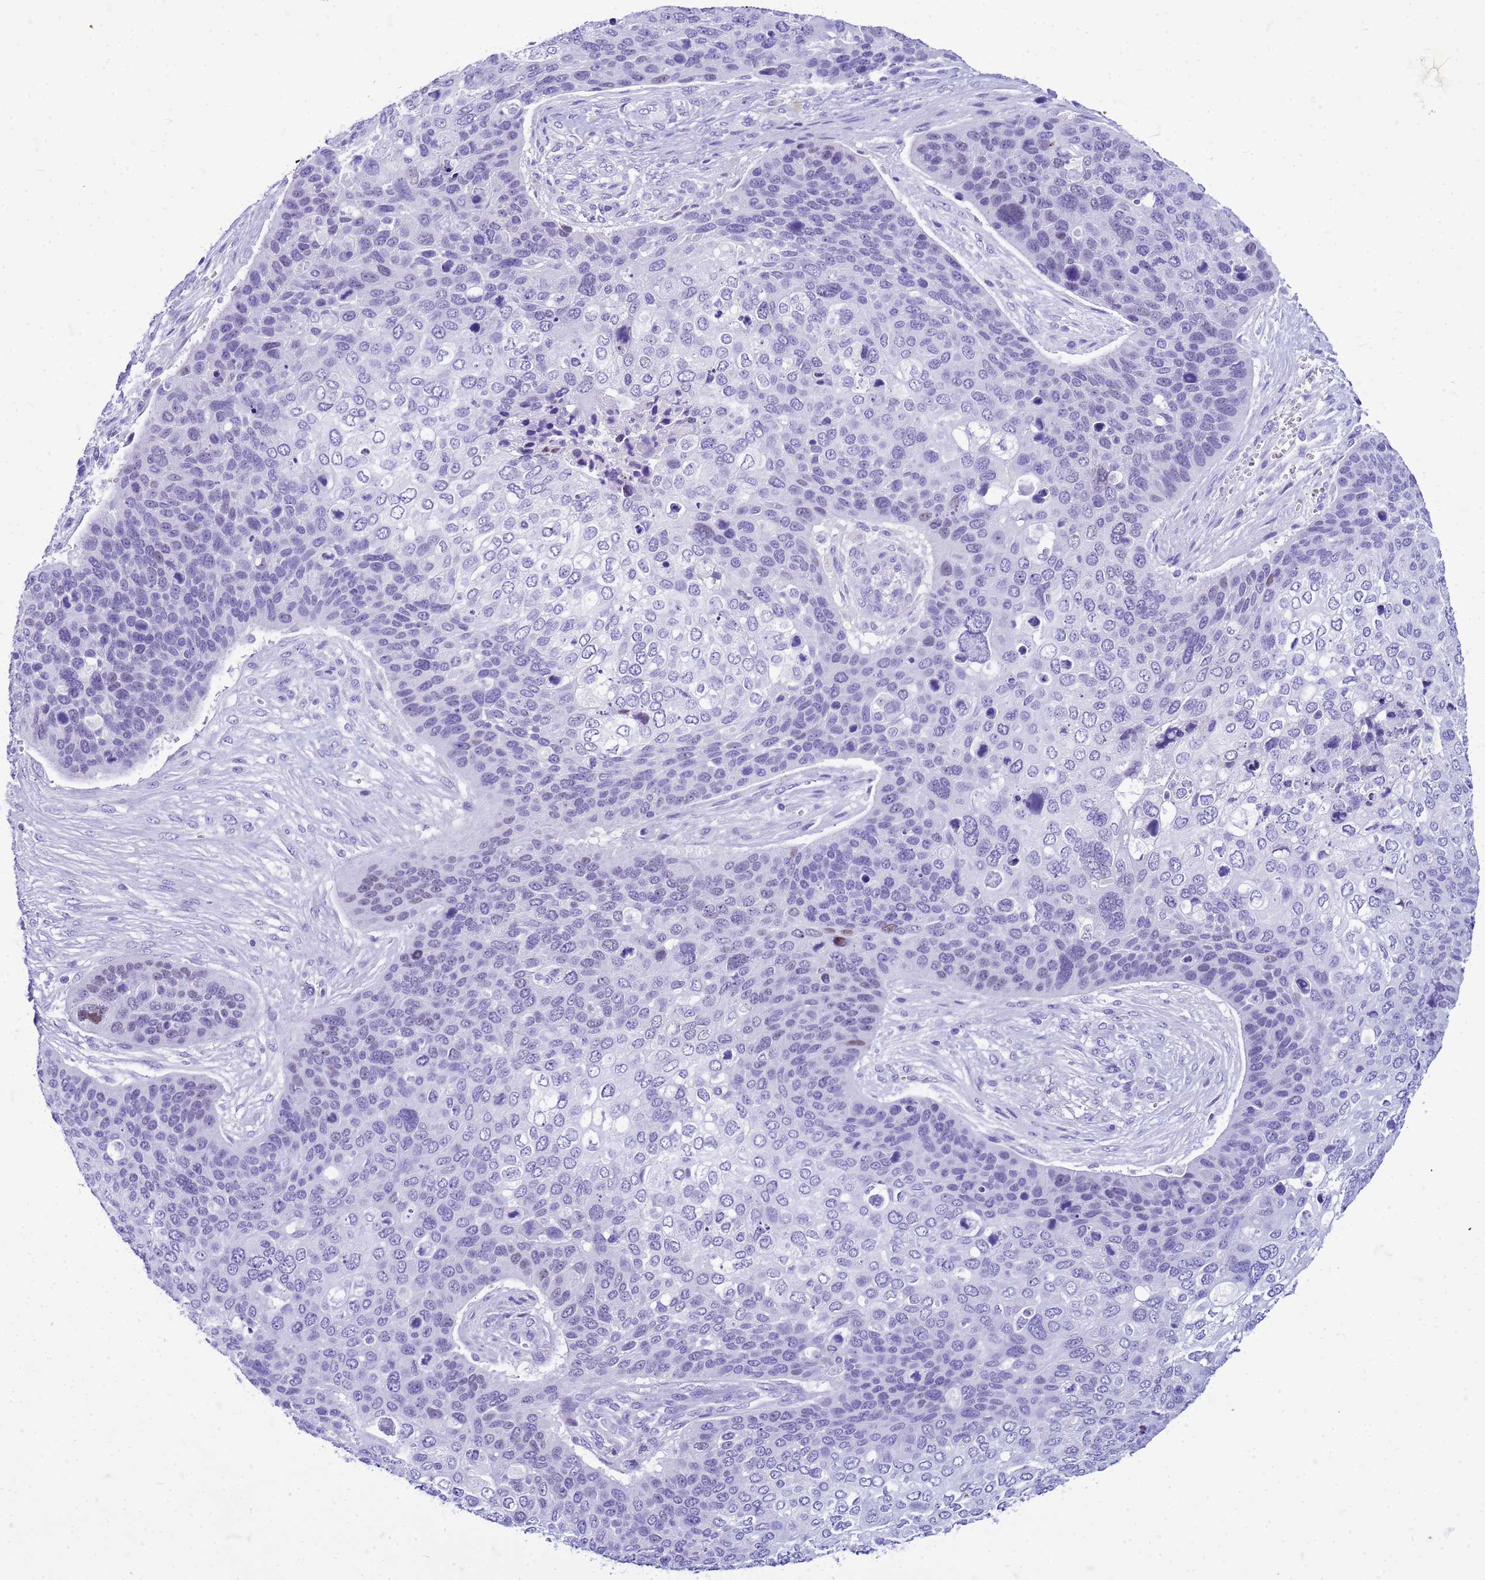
{"staining": {"intensity": "moderate", "quantity": "<25%", "location": "nuclear"}, "tissue": "skin cancer", "cell_type": "Tumor cells", "image_type": "cancer", "snomed": [{"axis": "morphology", "description": "Basal cell carcinoma"}, {"axis": "topography", "description": "Skin"}], "caption": "Skin cancer stained with immunohistochemistry displays moderate nuclear positivity in about <25% of tumor cells. The protein is stained brown, and the nuclei are stained in blue (DAB (3,3'-diaminobenzidine) IHC with brightfield microscopy, high magnification).", "gene": "CFAP100", "patient": {"sex": "female", "age": 74}}